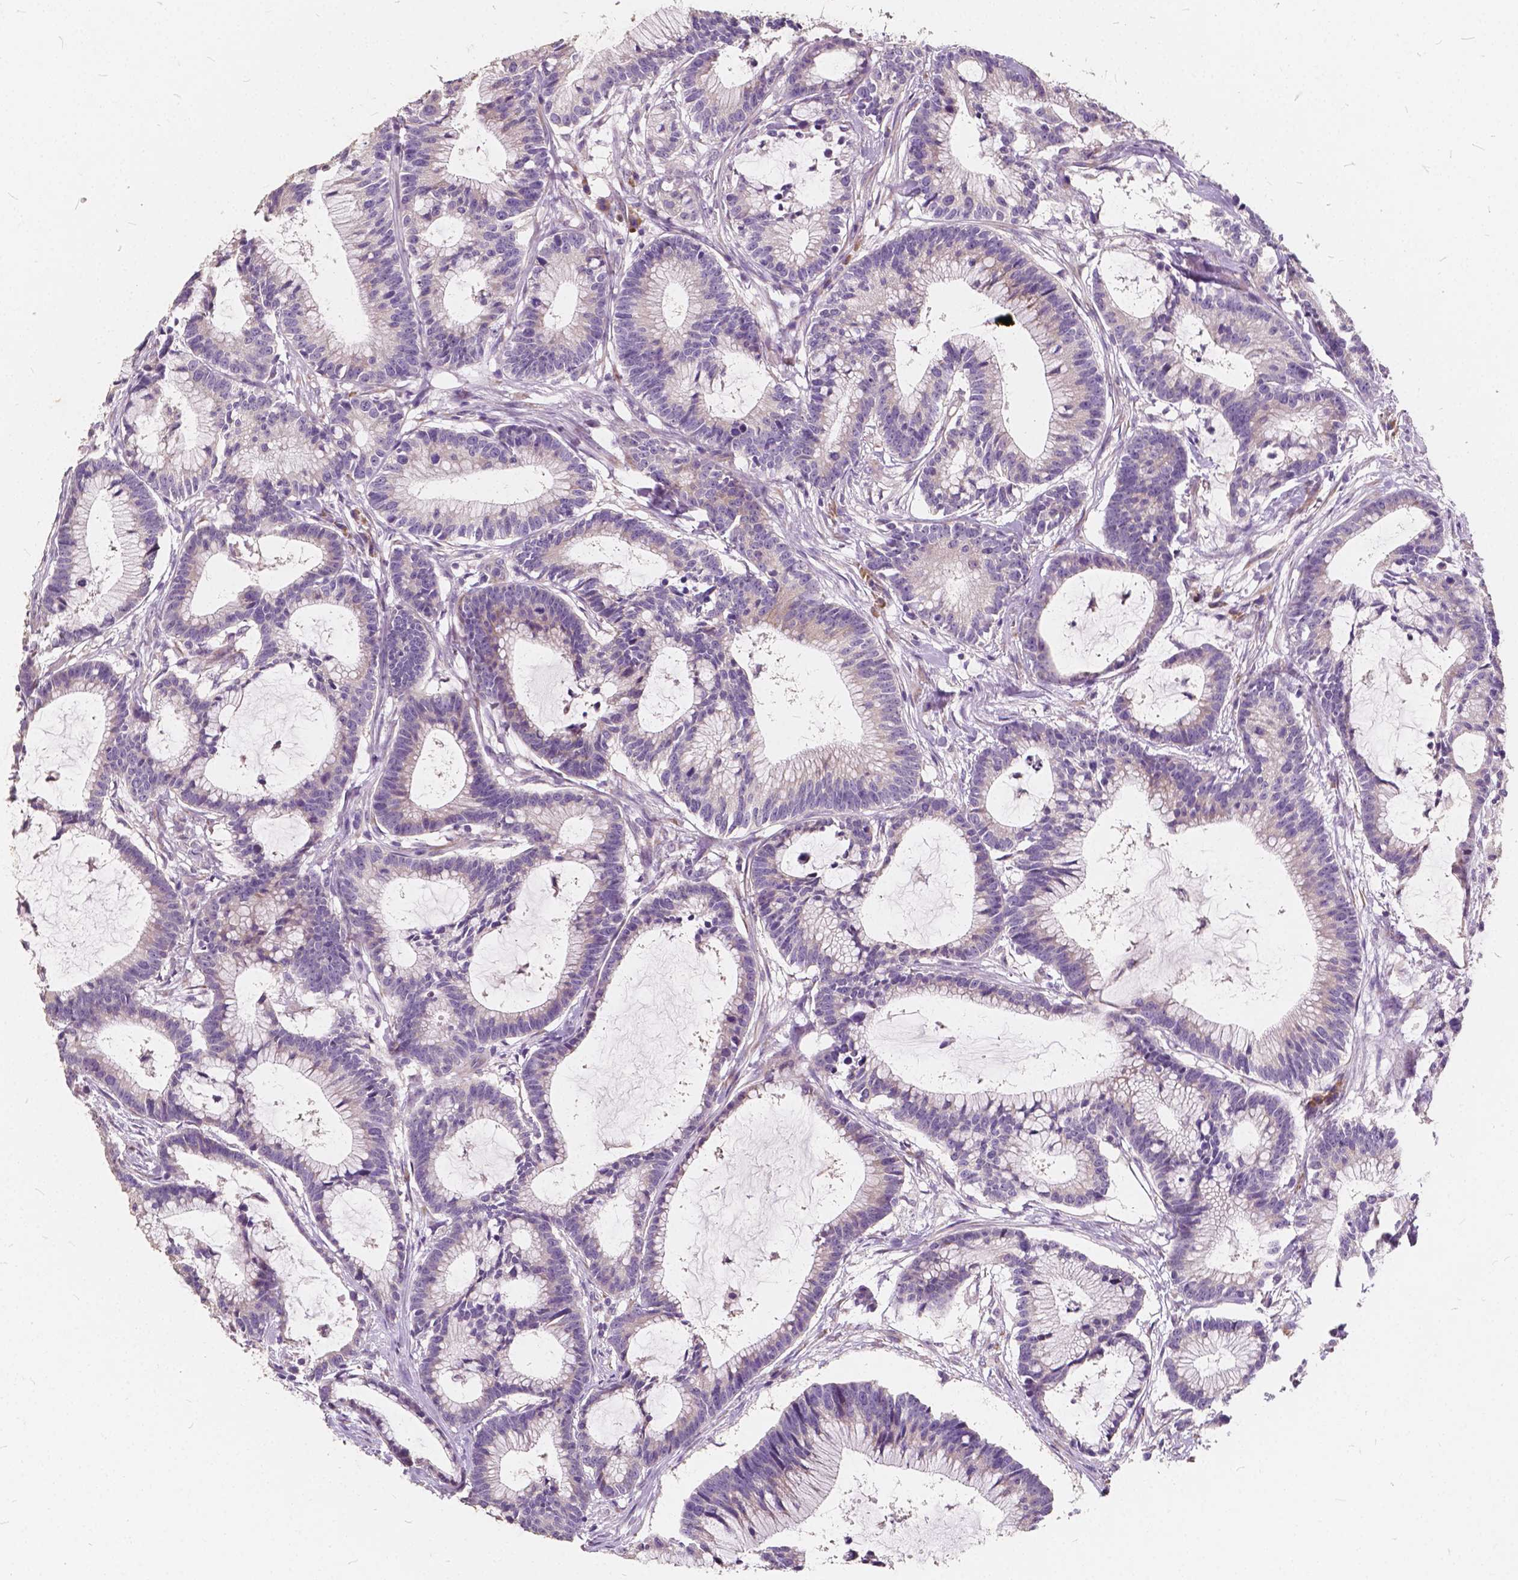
{"staining": {"intensity": "weak", "quantity": "<25%", "location": "cytoplasmic/membranous"}, "tissue": "colorectal cancer", "cell_type": "Tumor cells", "image_type": "cancer", "snomed": [{"axis": "morphology", "description": "Adenocarcinoma, NOS"}, {"axis": "topography", "description": "Colon"}], "caption": "Colorectal cancer (adenocarcinoma) was stained to show a protein in brown. There is no significant positivity in tumor cells. (DAB (3,3'-diaminobenzidine) immunohistochemistry (IHC) with hematoxylin counter stain).", "gene": "SLC7A8", "patient": {"sex": "female", "age": 78}}